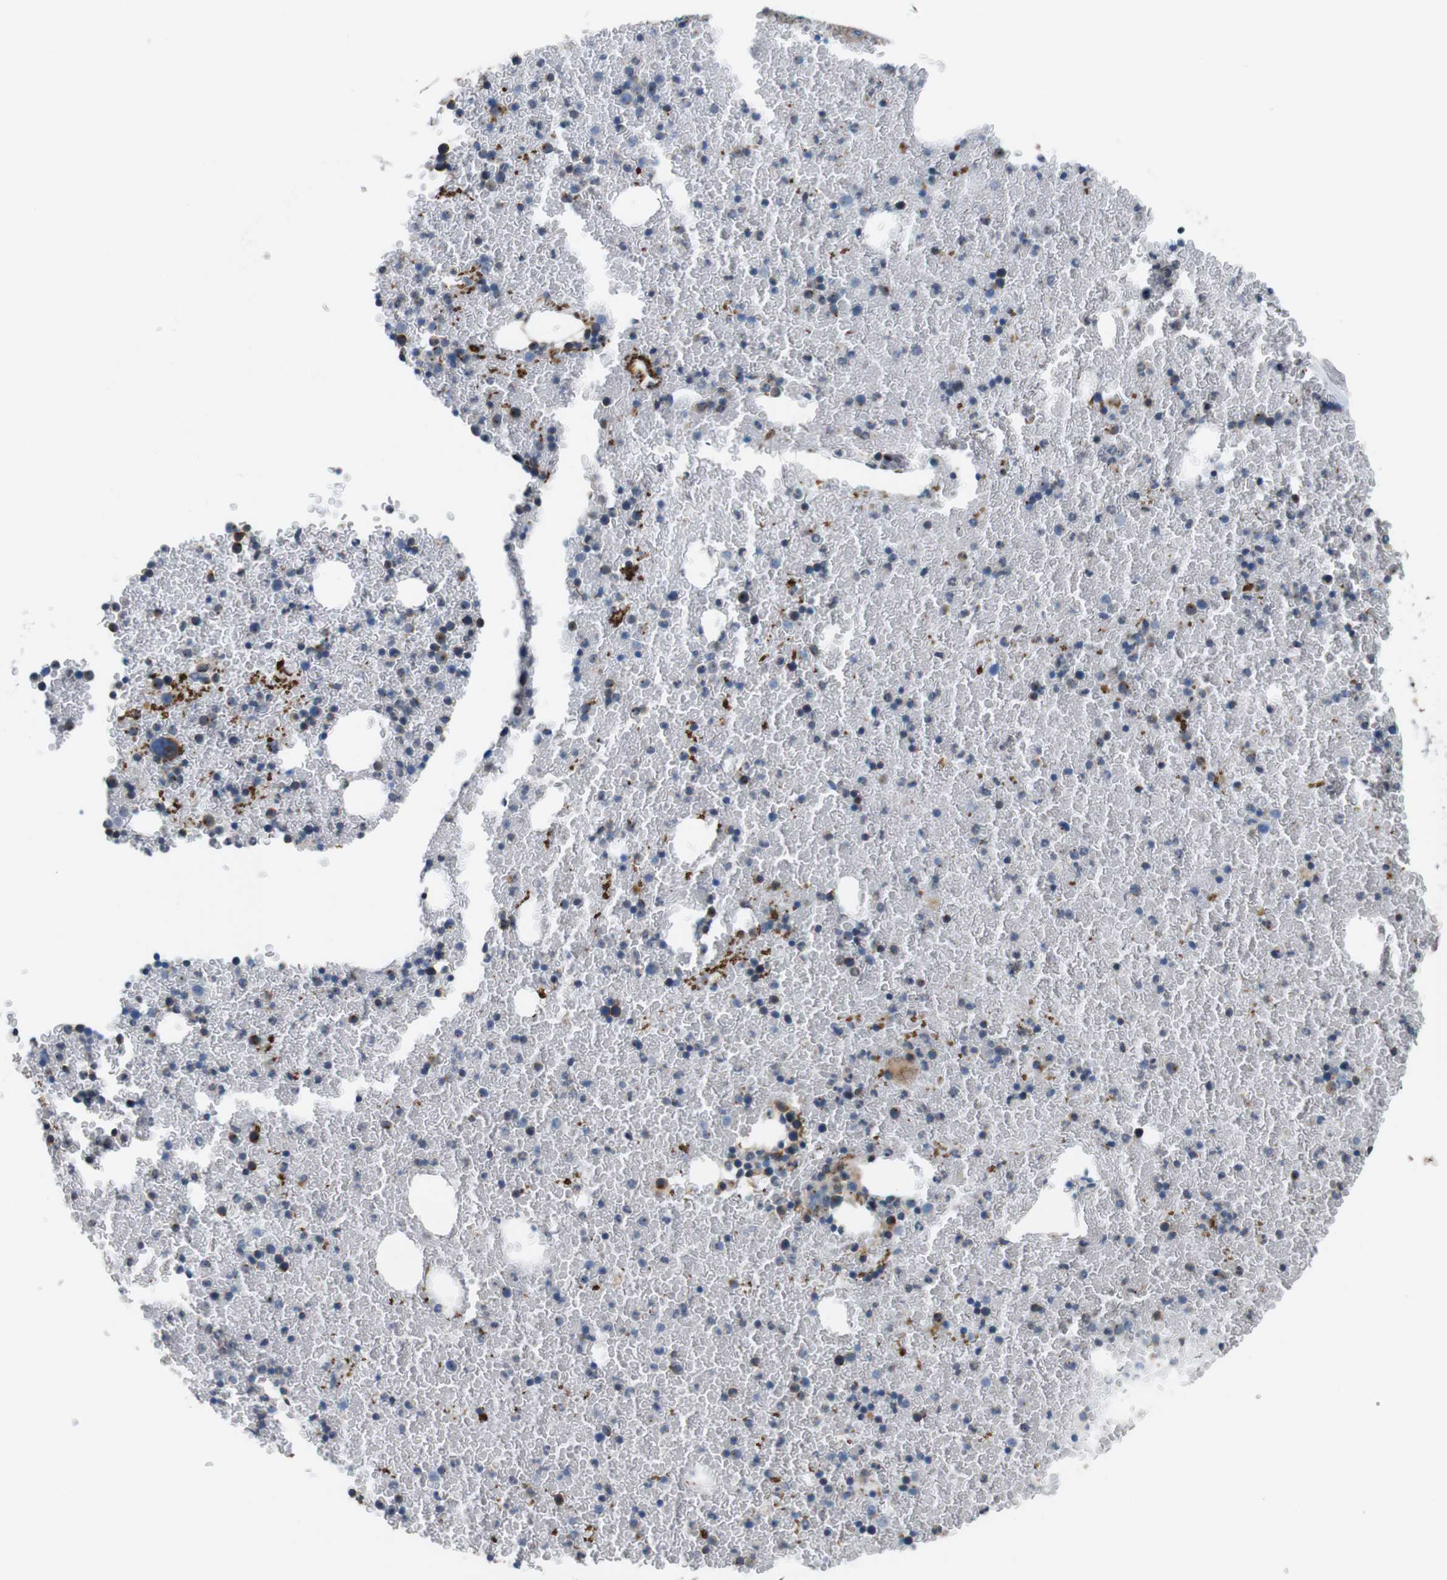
{"staining": {"intensity": "strong", "quantity": "<25%", "location": "cytoplasmic/membranous"}, "tissue": "bone marrow", "cell_type": "Hematopoietic cells", "image_type": "normal", "snomed": [{"axis": "morphology", "description": "Normal tissue, NOS"}, {"axis": "morphology", "description": "Inflammation, NOS"}, {"axis": "topography", "description": "Bone marrow"}], "caption": "IHC of unremarkable human bone marrow reveals medium levels of strong cytoplasmic/membranous staining in approximately <25% of hematopoietic cells.", "gene": "BVES", "patient": {"sex": "female", "age": 17}}